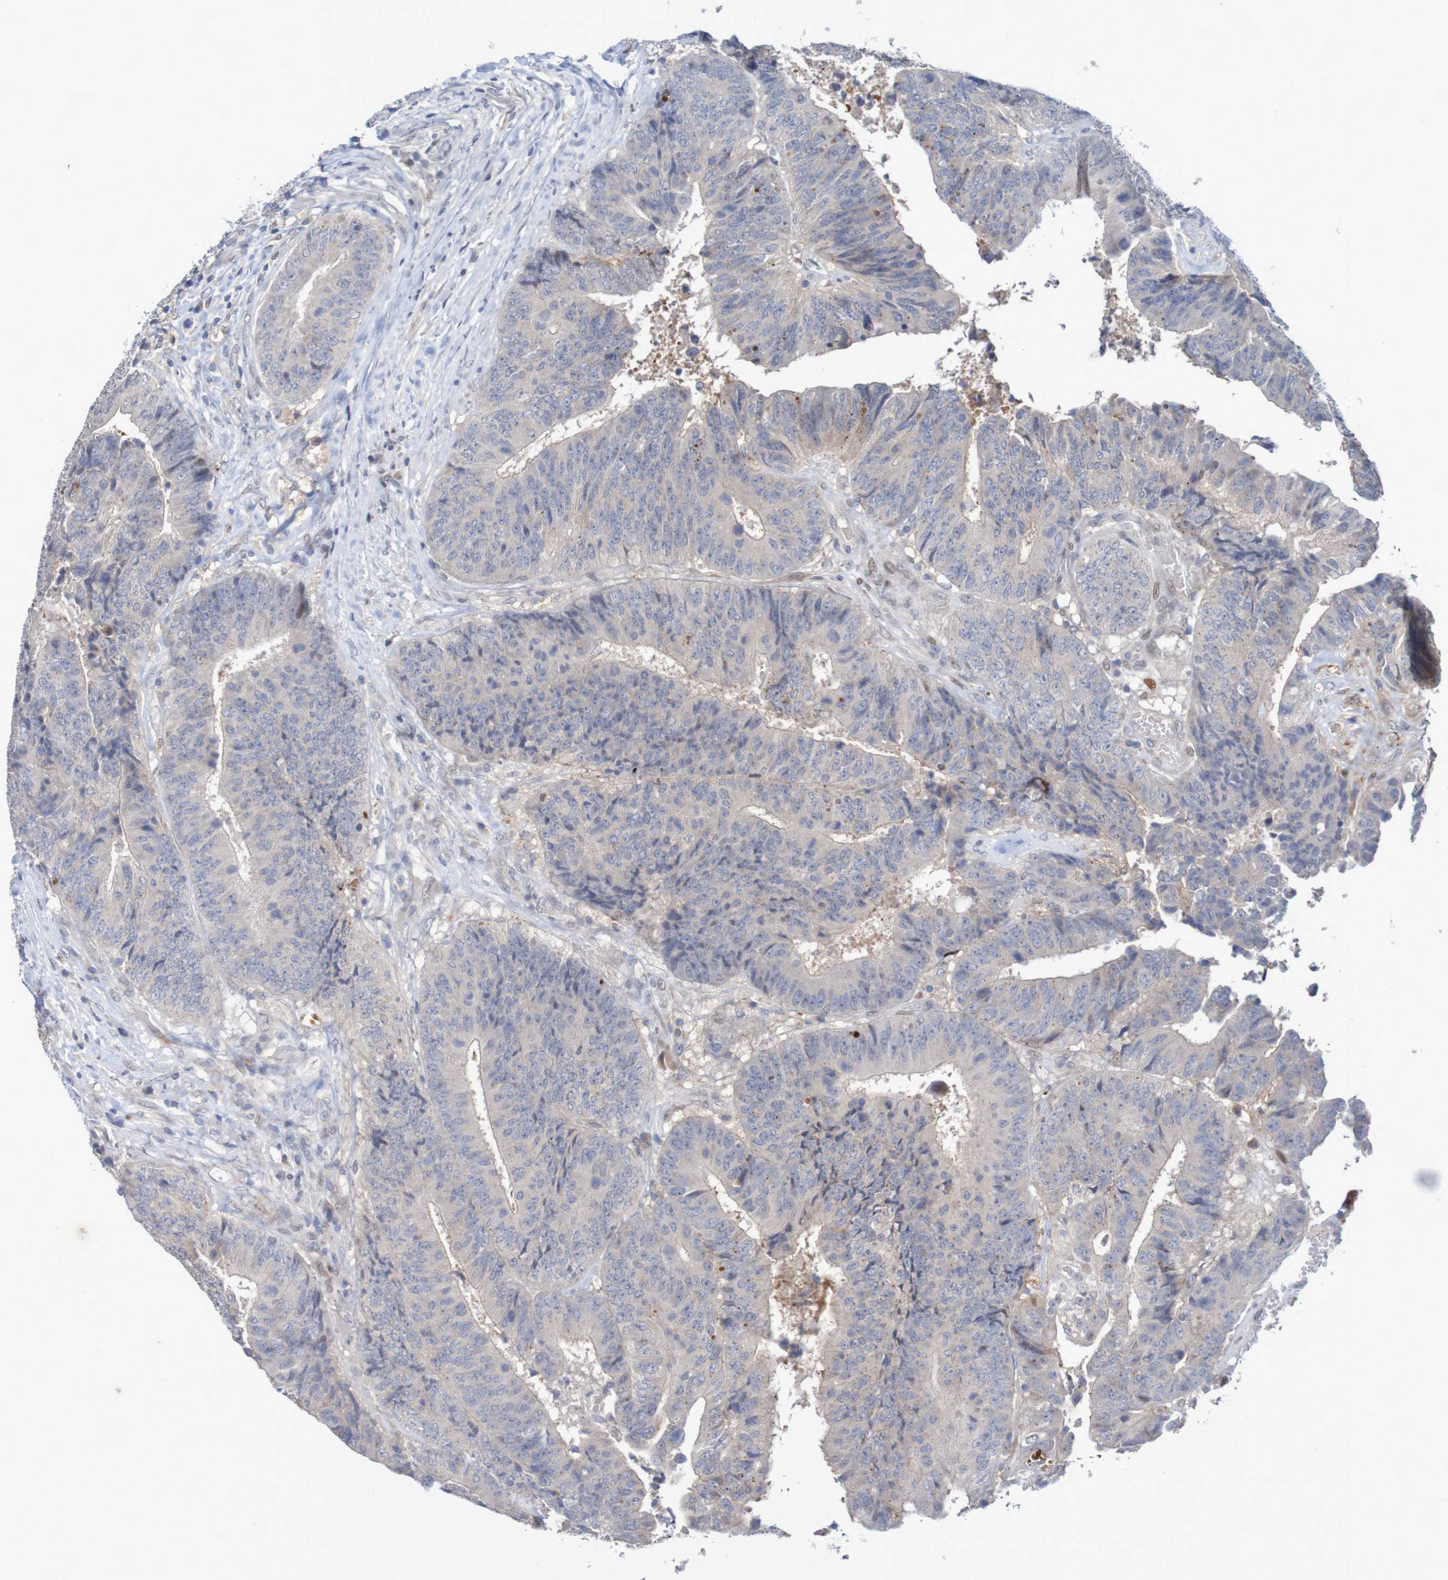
{"staining": {"intensity": "negative", "quantity": "none", "location": "none"}, "tissue": "colorectal cancer", "cell_type": "Tumor cells", "image_type": "cancer", "snomed": [{"axis": "morphology", "description": "Adenocarcinoma, NOS"}, {"axis": "topography", "description": "Rectum"}], "caption": "High magnification brightfield microscopy of colorectal cancer stained with DAB (brown) and counterstained with hematoxylin (blue): tumor cells show no significant expression. (DAB (3,3'-diaminobenzidine) immunohistochemistry visualized using brightfield microscopy, high magnification).", "gene": "FBP2", "patient": {"sex": "male", "age": 72}}